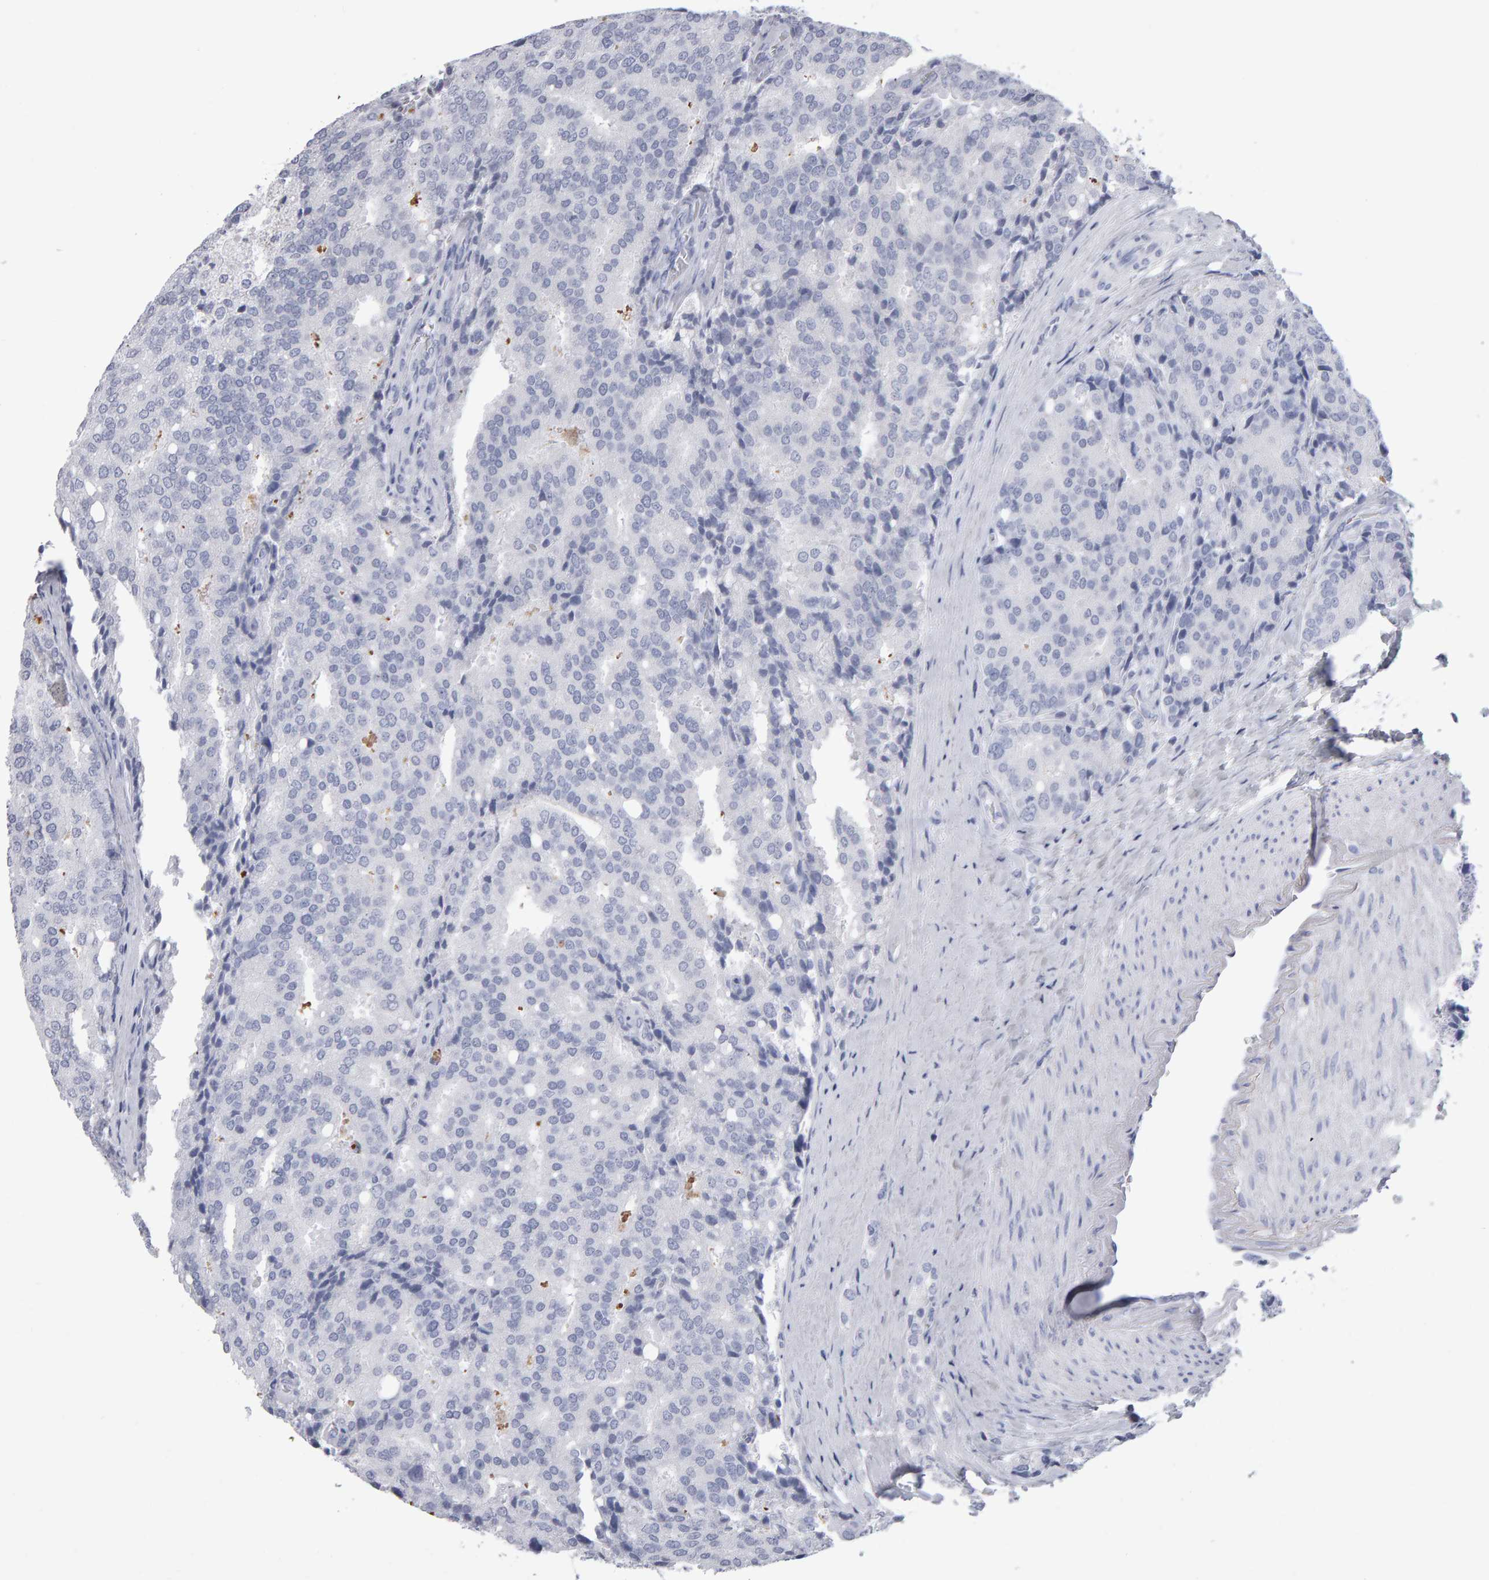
{"staining": {"intensity": "negative", "quantity": "none", "location": "none"}, "tissue": "prostate cancer", "cell_type": "Tumor cells", "image_type": "cancer", "snomed": [{"axis": "morphology", "description": "Adenocarcinoma, High grade"}, {"axis": "topography", "description": "Prostate"}], "caption": "The immunohistochemistry (IHC) histopathology image has no significant expression in tumor cells of prostate cancer (adenocarcinoma (high-grade)) tissue.", "gene": "NCDN", "patient": {"sex": "male", "age": 50}}